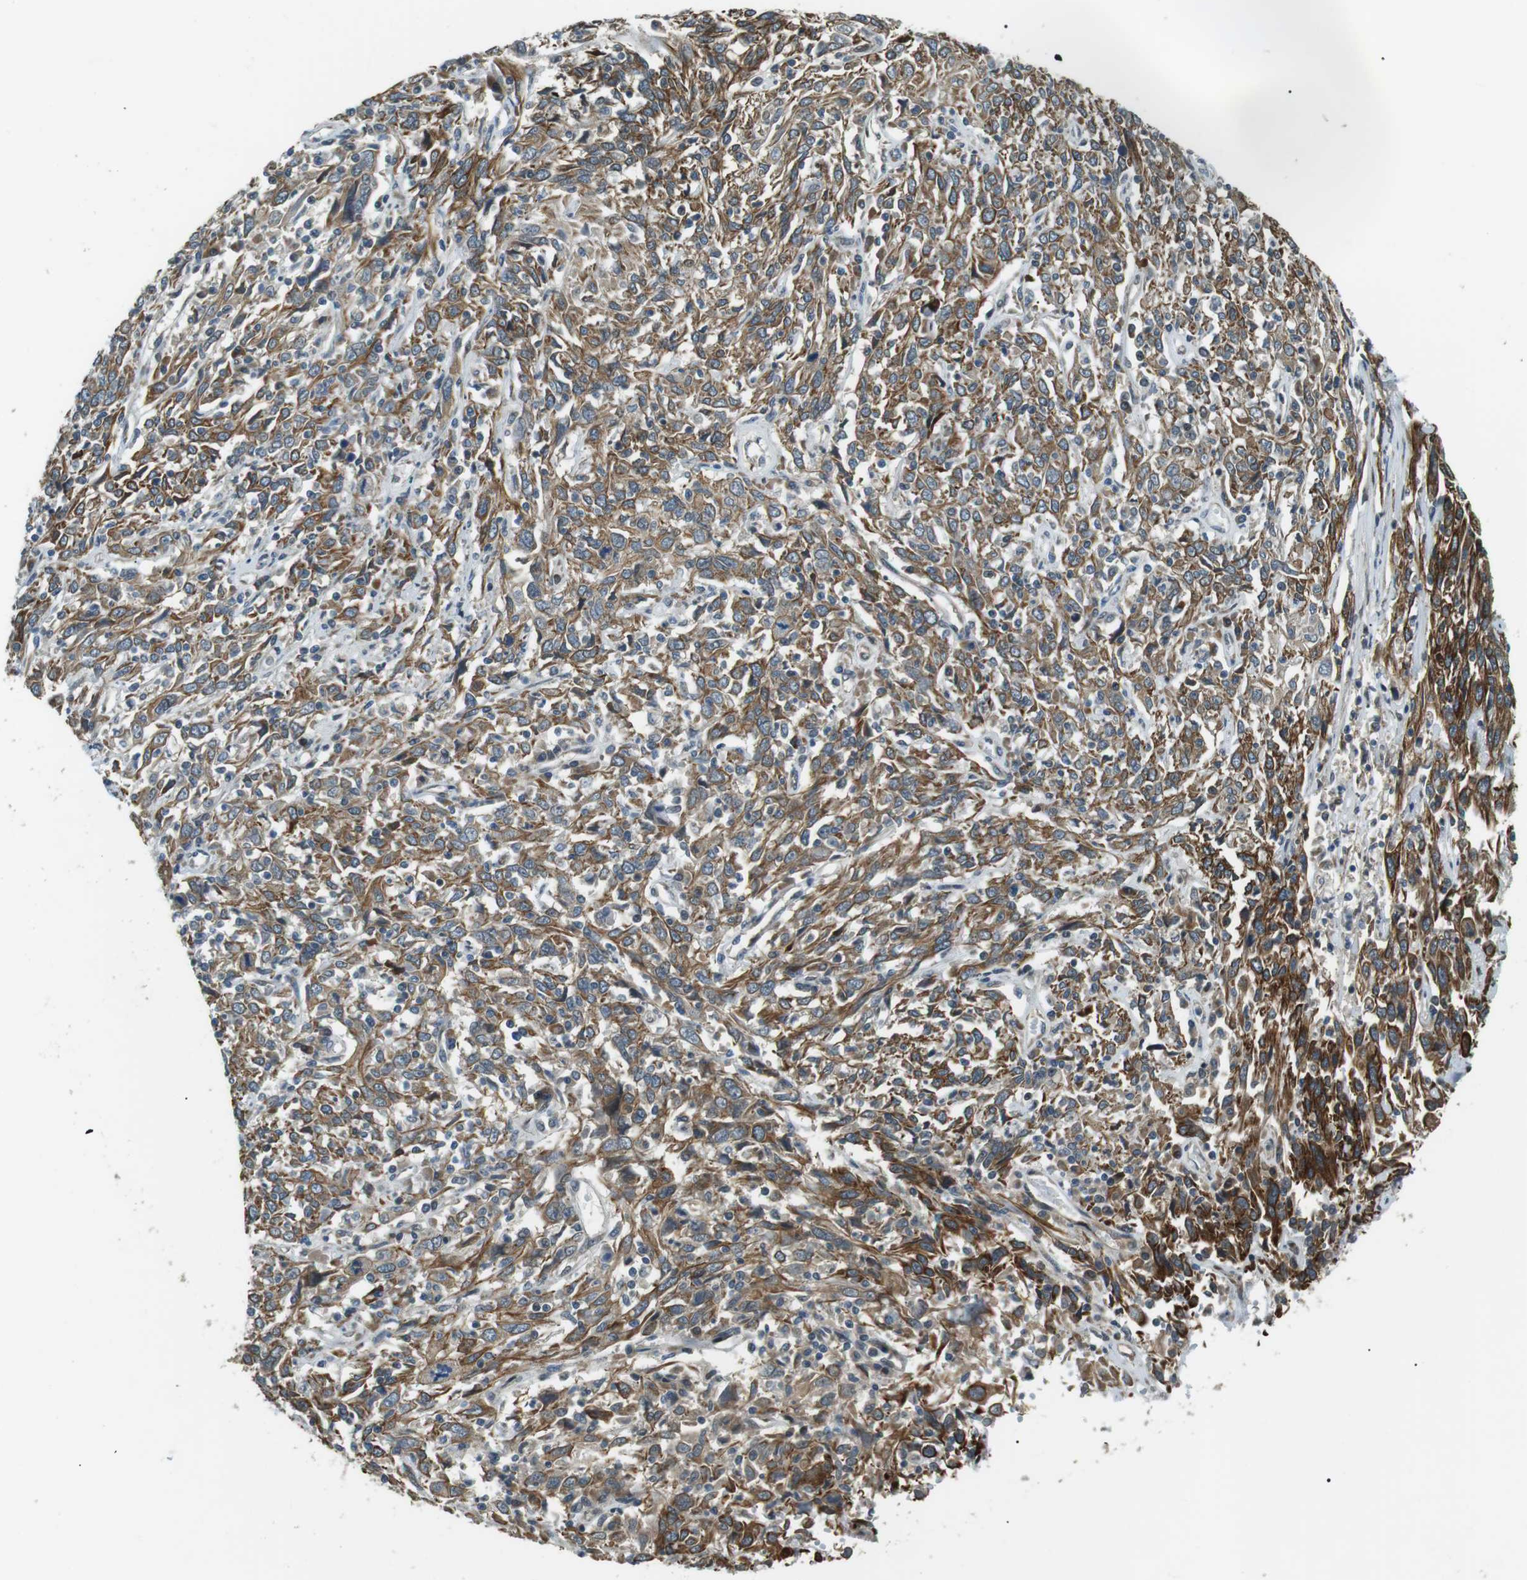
{"staining": {"intensity": "moderate", "quantity": ">75%", "location": "cytoplasmic/membranous"}, "tissue": "cervical cancer", "cell_type": "Tumor cells", "image_type": "cancer", "snomed": [{"axis": "morphology", "description": "Squamous cell carcinoma, NOS"}, {"axis": "topography", "description": "Cervix"}], "caption": "Brown immunohistochemical staining in human cervical squamous cell carcinoma displays moderate cytoplasmic/membranous positivity in about >75% of tumor cells.", "gene": "TMEM74", "patient": {"sex": "female", "age": 46}}